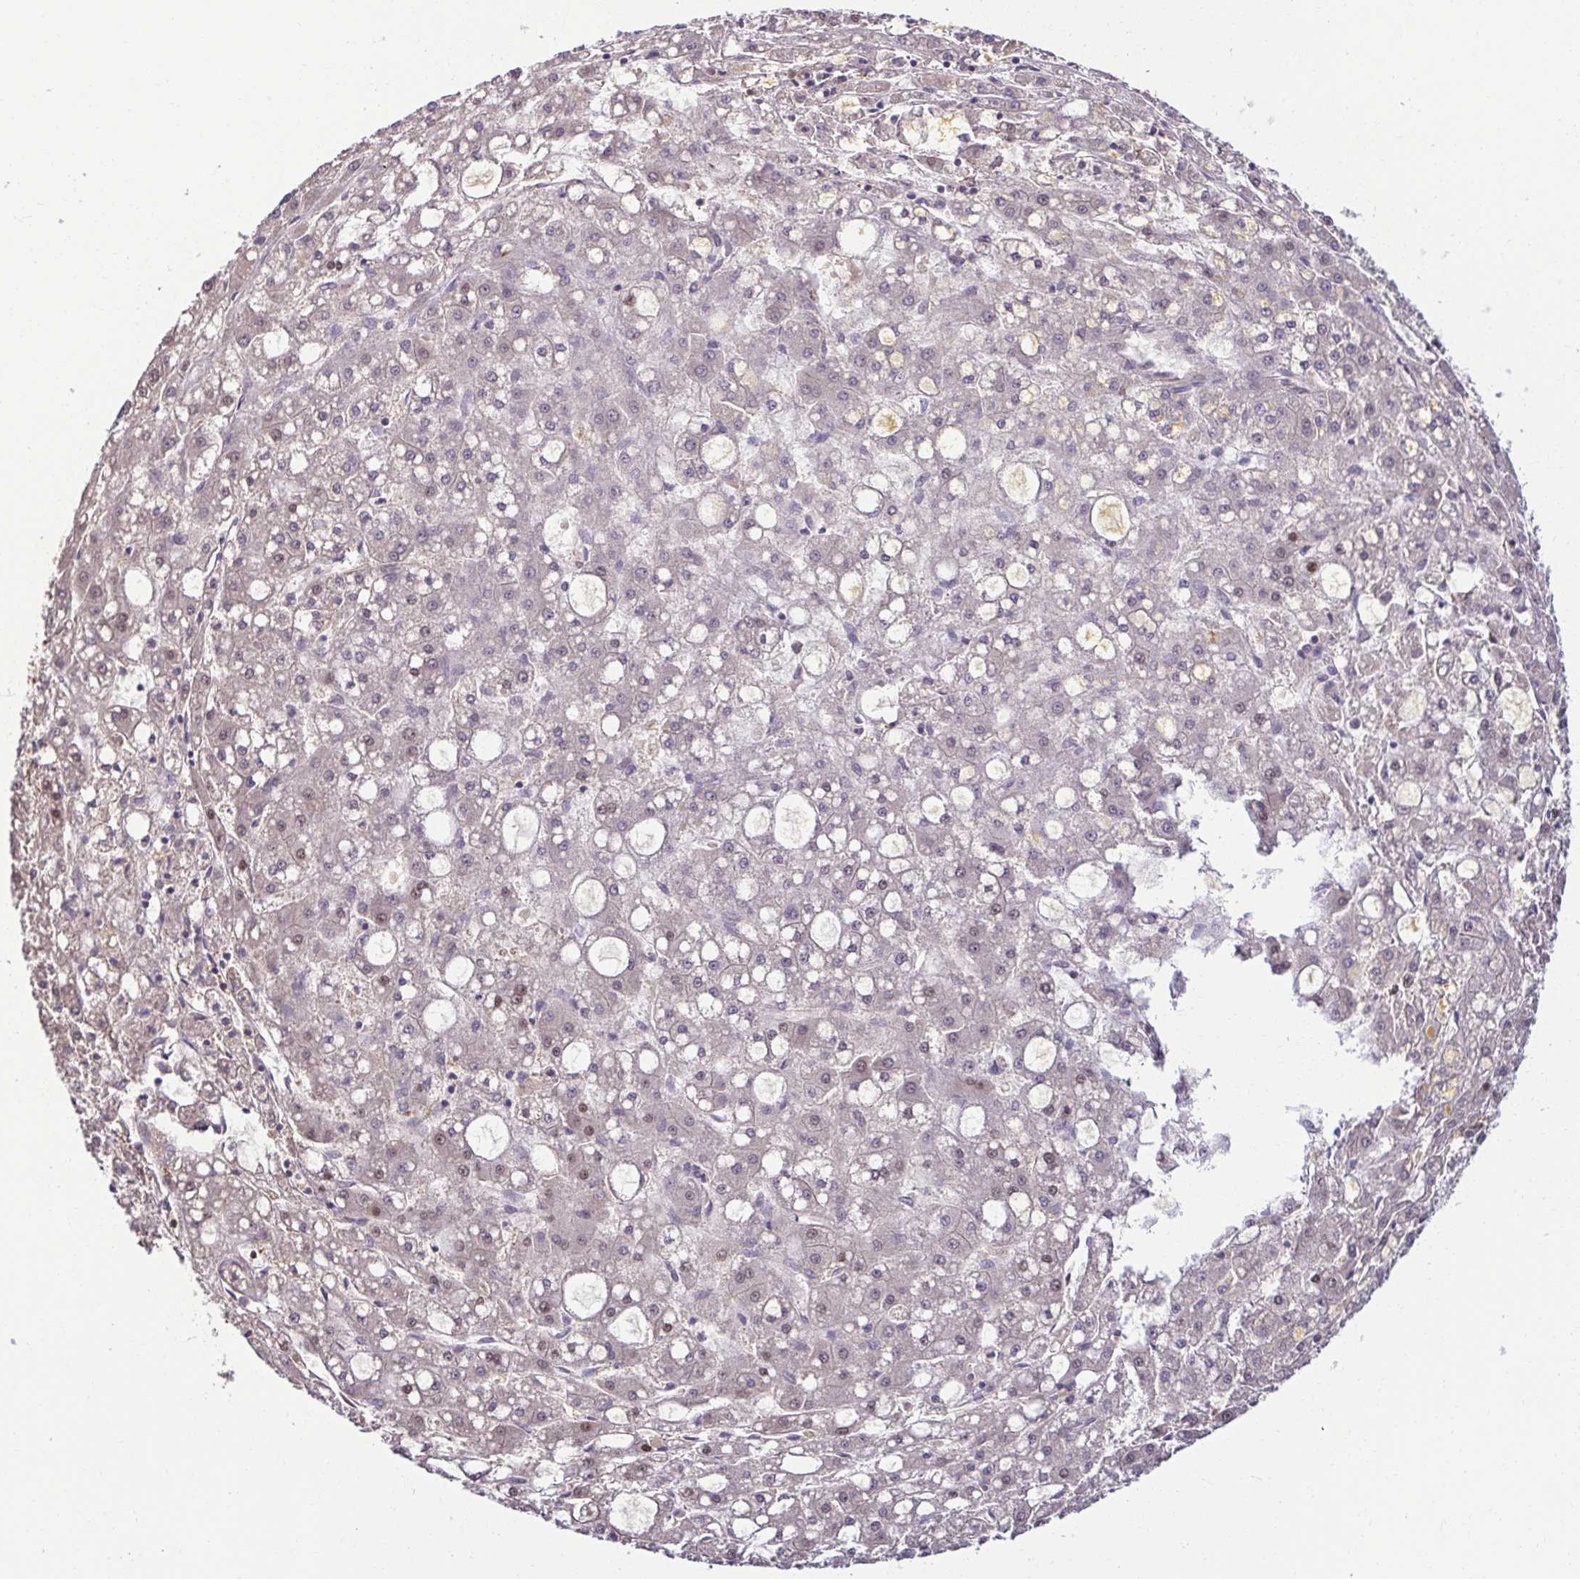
{"staining": {"intensity": "negative", "quantity": "none", "location": "none"}, "tissue": "liver cancer", "cell_type": "Tumor cells", "image_type": "cancer", "snomed": [{"axis": "morphology", "description": "Carcinoma, Hepatocellular, NOS"}, {"axis": "topography", "description": "Liver"}], "caption": "Protein analysis of hepatocellular carcinoma (liver) reveals no significant expression in tumor cells.", "gene": "PSMB9", "patient": {"sex": "male", "age": 67}}